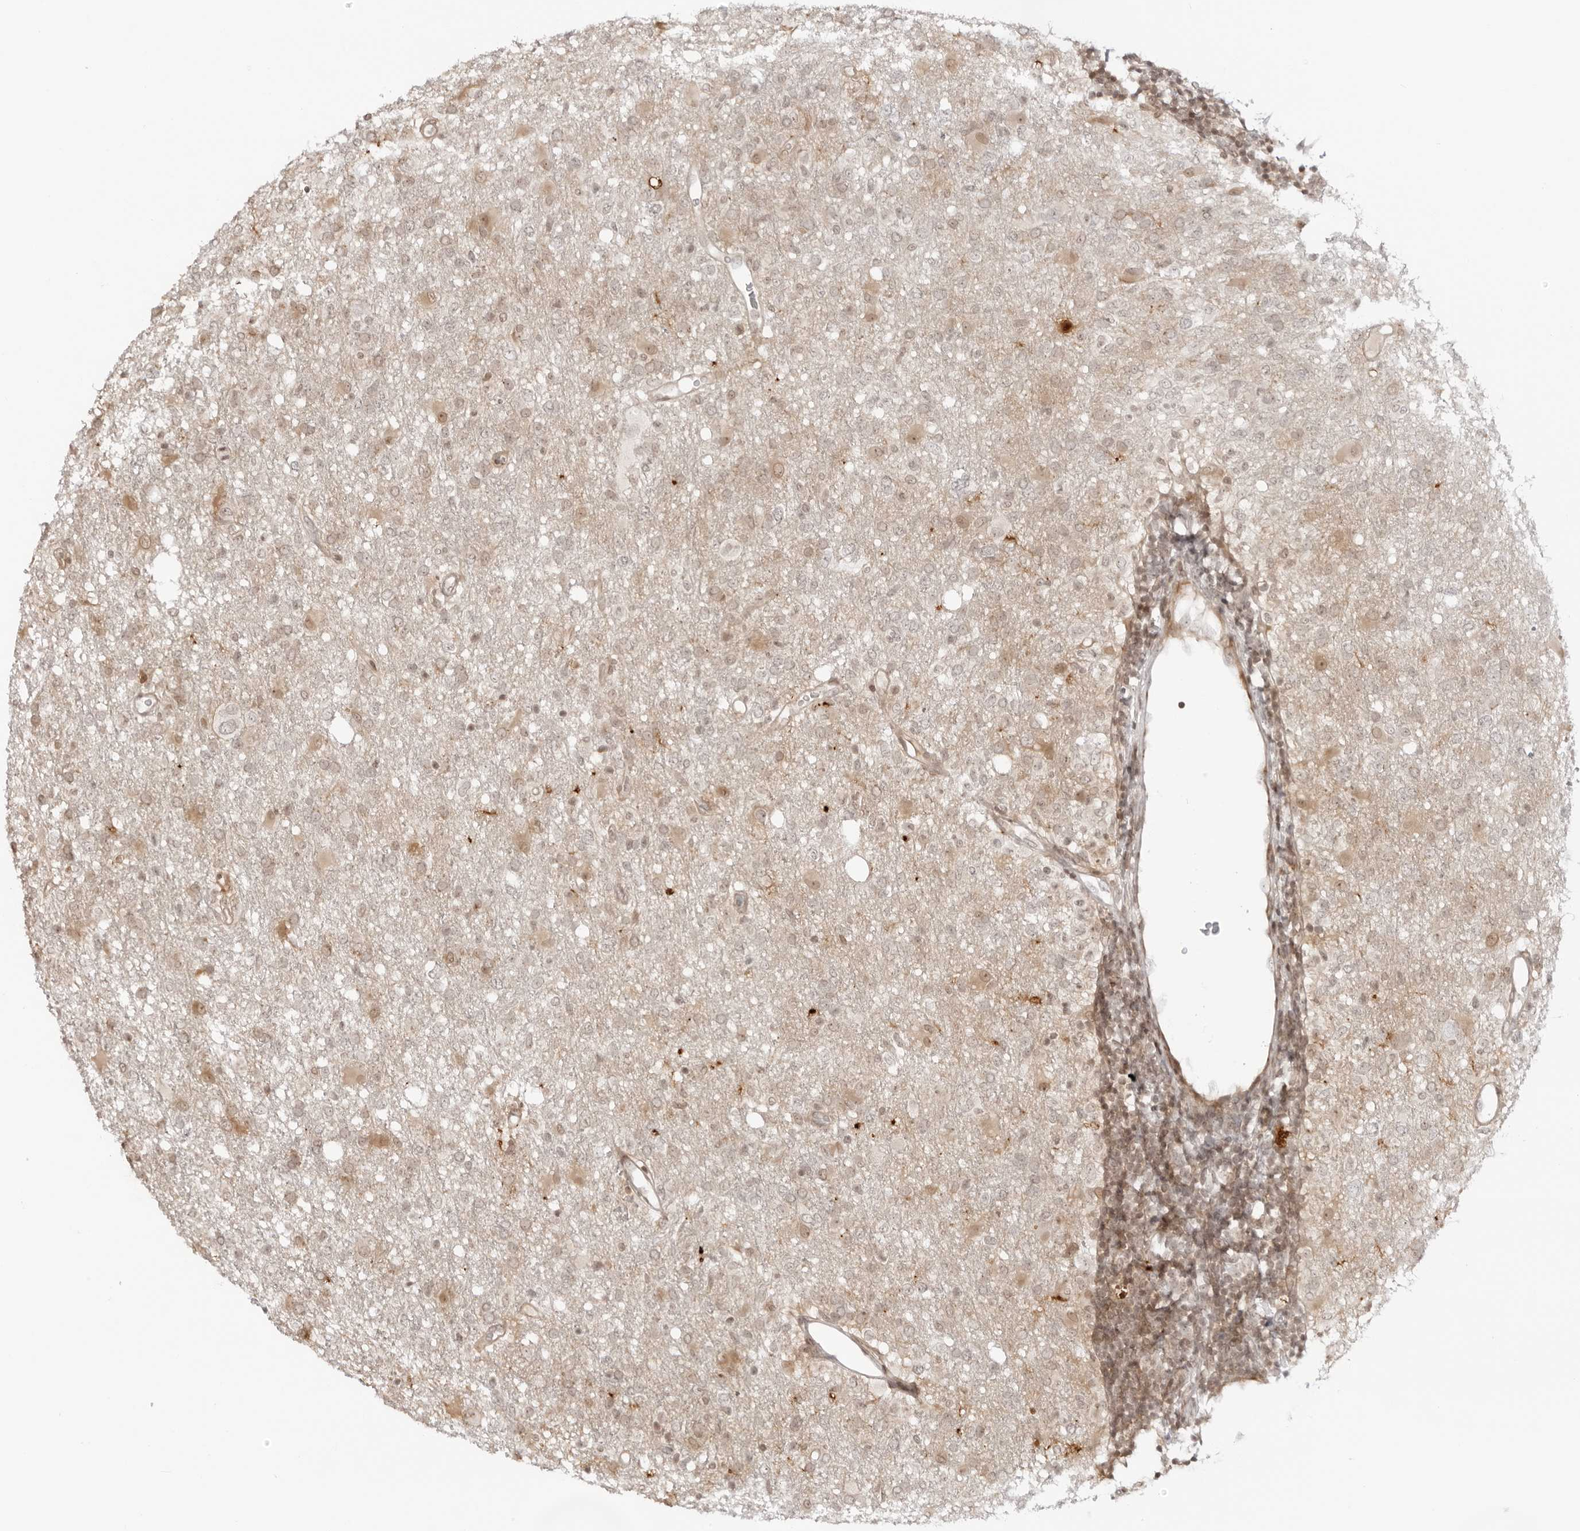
{"staining": {"intensity": "weak", "quantity": "<25%", "location": "cytoplasmic/membranous,nuclear"}, "tissue": "glioma", "cell_type": "Tumor cells", "image_type": "cancer", "snomed": [{"axis": "morphology", "description": "Glioma, malignant, High grade"}, {"axis": "topography", "description": "Brain"}], "caption": "Image shows no protein expression in tumor cells of high-grade glioma (malignant) tissue. Nuclei are stained in blue.", "gene": "RNF146", "patient": {"sex": "female", "age": 57}}